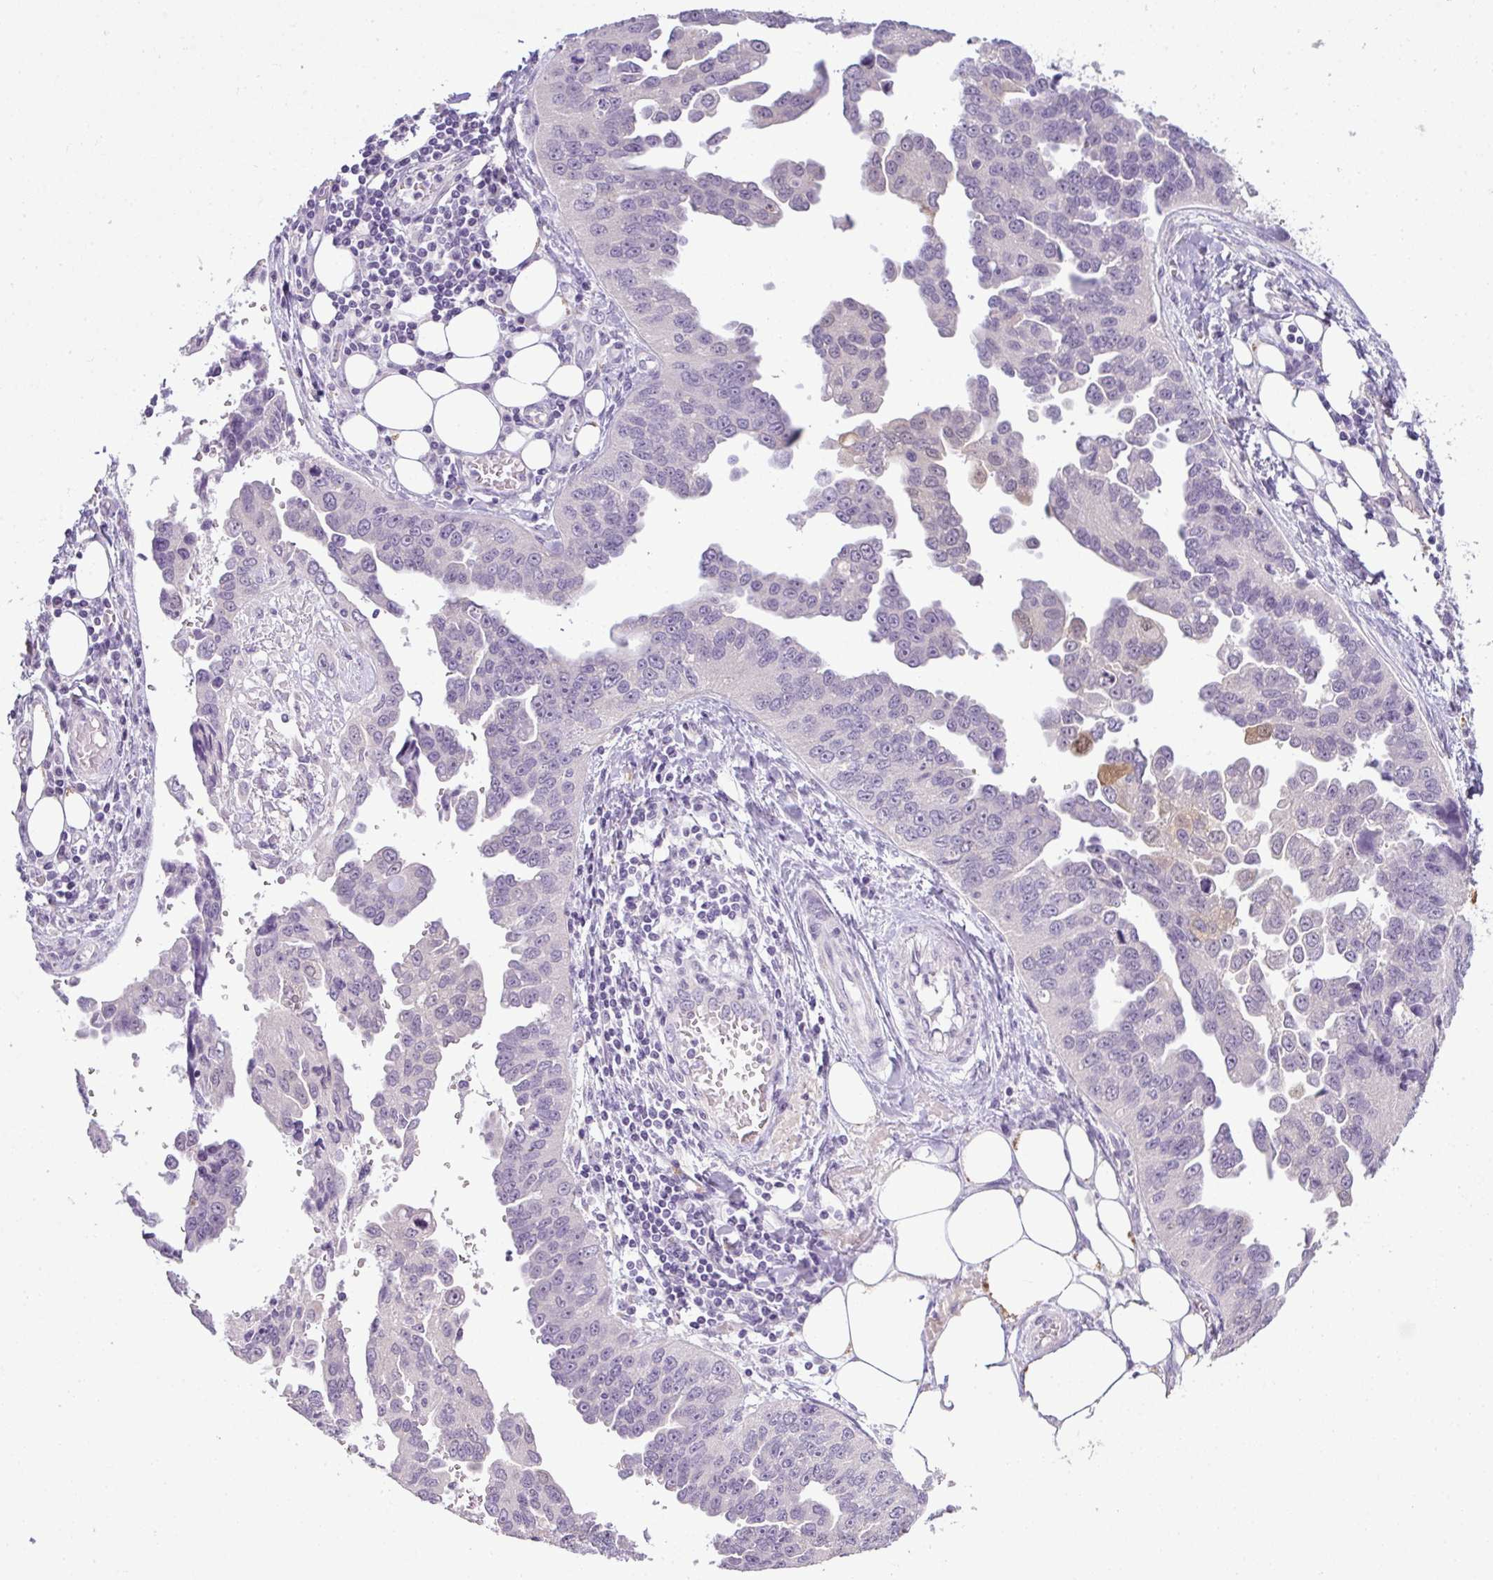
{"staining": {"intensity": "negative", "quantity": "none", "location": "none"}, "tissue": "ovarian cancer", "cell_type": "Tumor cells", "image_type": "cancer", "snomed": [{"axis": "morphology", "description": "Cystadenocarcinoma, serous, NOS"}, {"axis": "topography", "description": "Ovary"}], "caption": "DAB (3,3'-diaminobenzidine) immunohistochemical staining of ovarian serous cystadenocarcinoma exhibits no significant staining in tumor cells.", "gene": "CMPK1", "patient": {"sex": "female", "age": 75}}